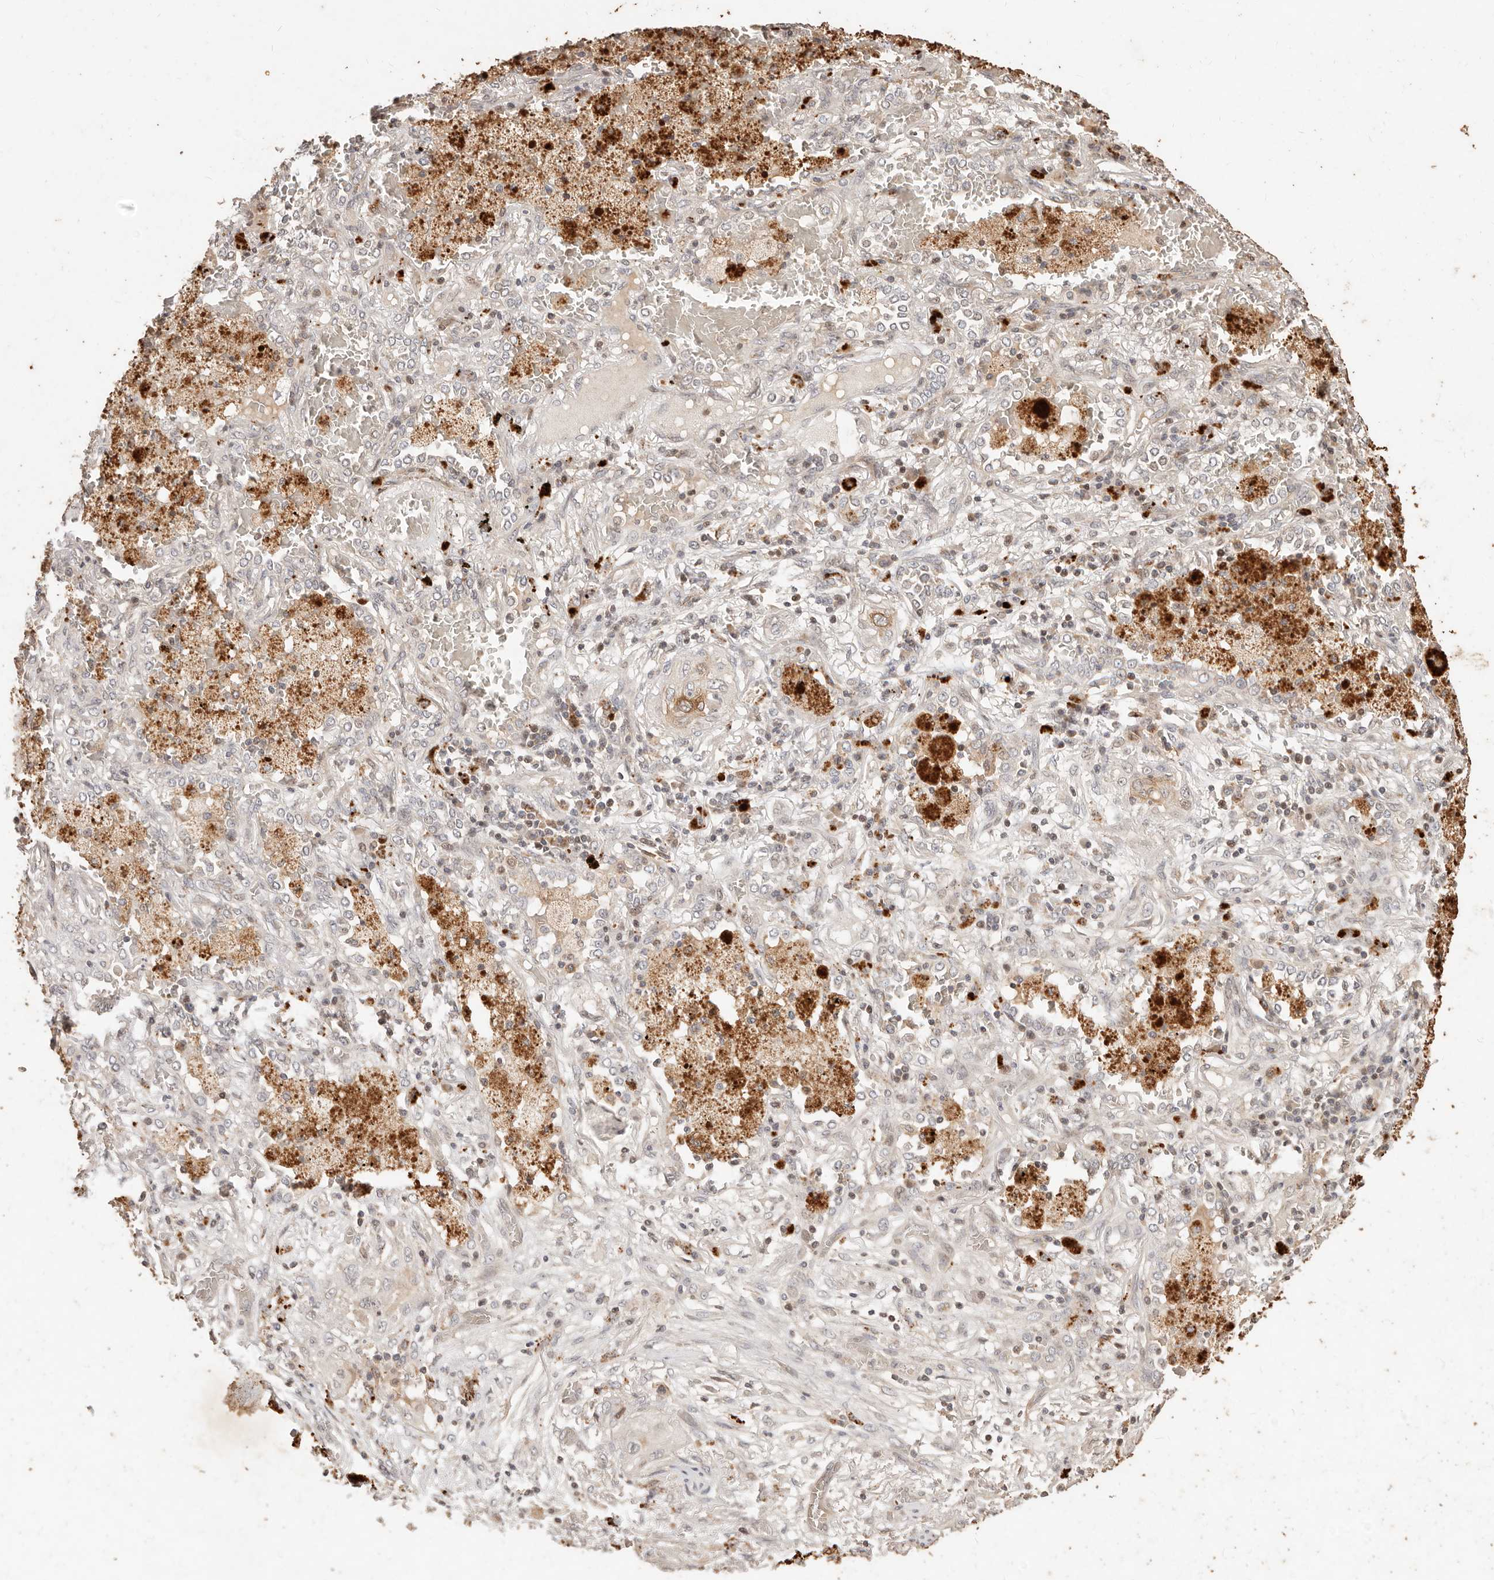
{"staining": {"intensity": "negative", "quantity": "none", "location": "none"}, "tissue": "lung cancer", "cell_type": "Tumor cells", "image_type": "cancer", "snomed": [{"axis": "morphology", "description": "Squamous cell carcinoma, NOS"}, {"axis": "topography", "description": "Lung"}], "caption": "The image shows no staining of tumor cells in squamous cell carcinoma (lung). (Immunohistochemistry, brightfield microscopy, high magnification).", "gene": "KIF9", "patient": {"sex": "female", "age": 47}}